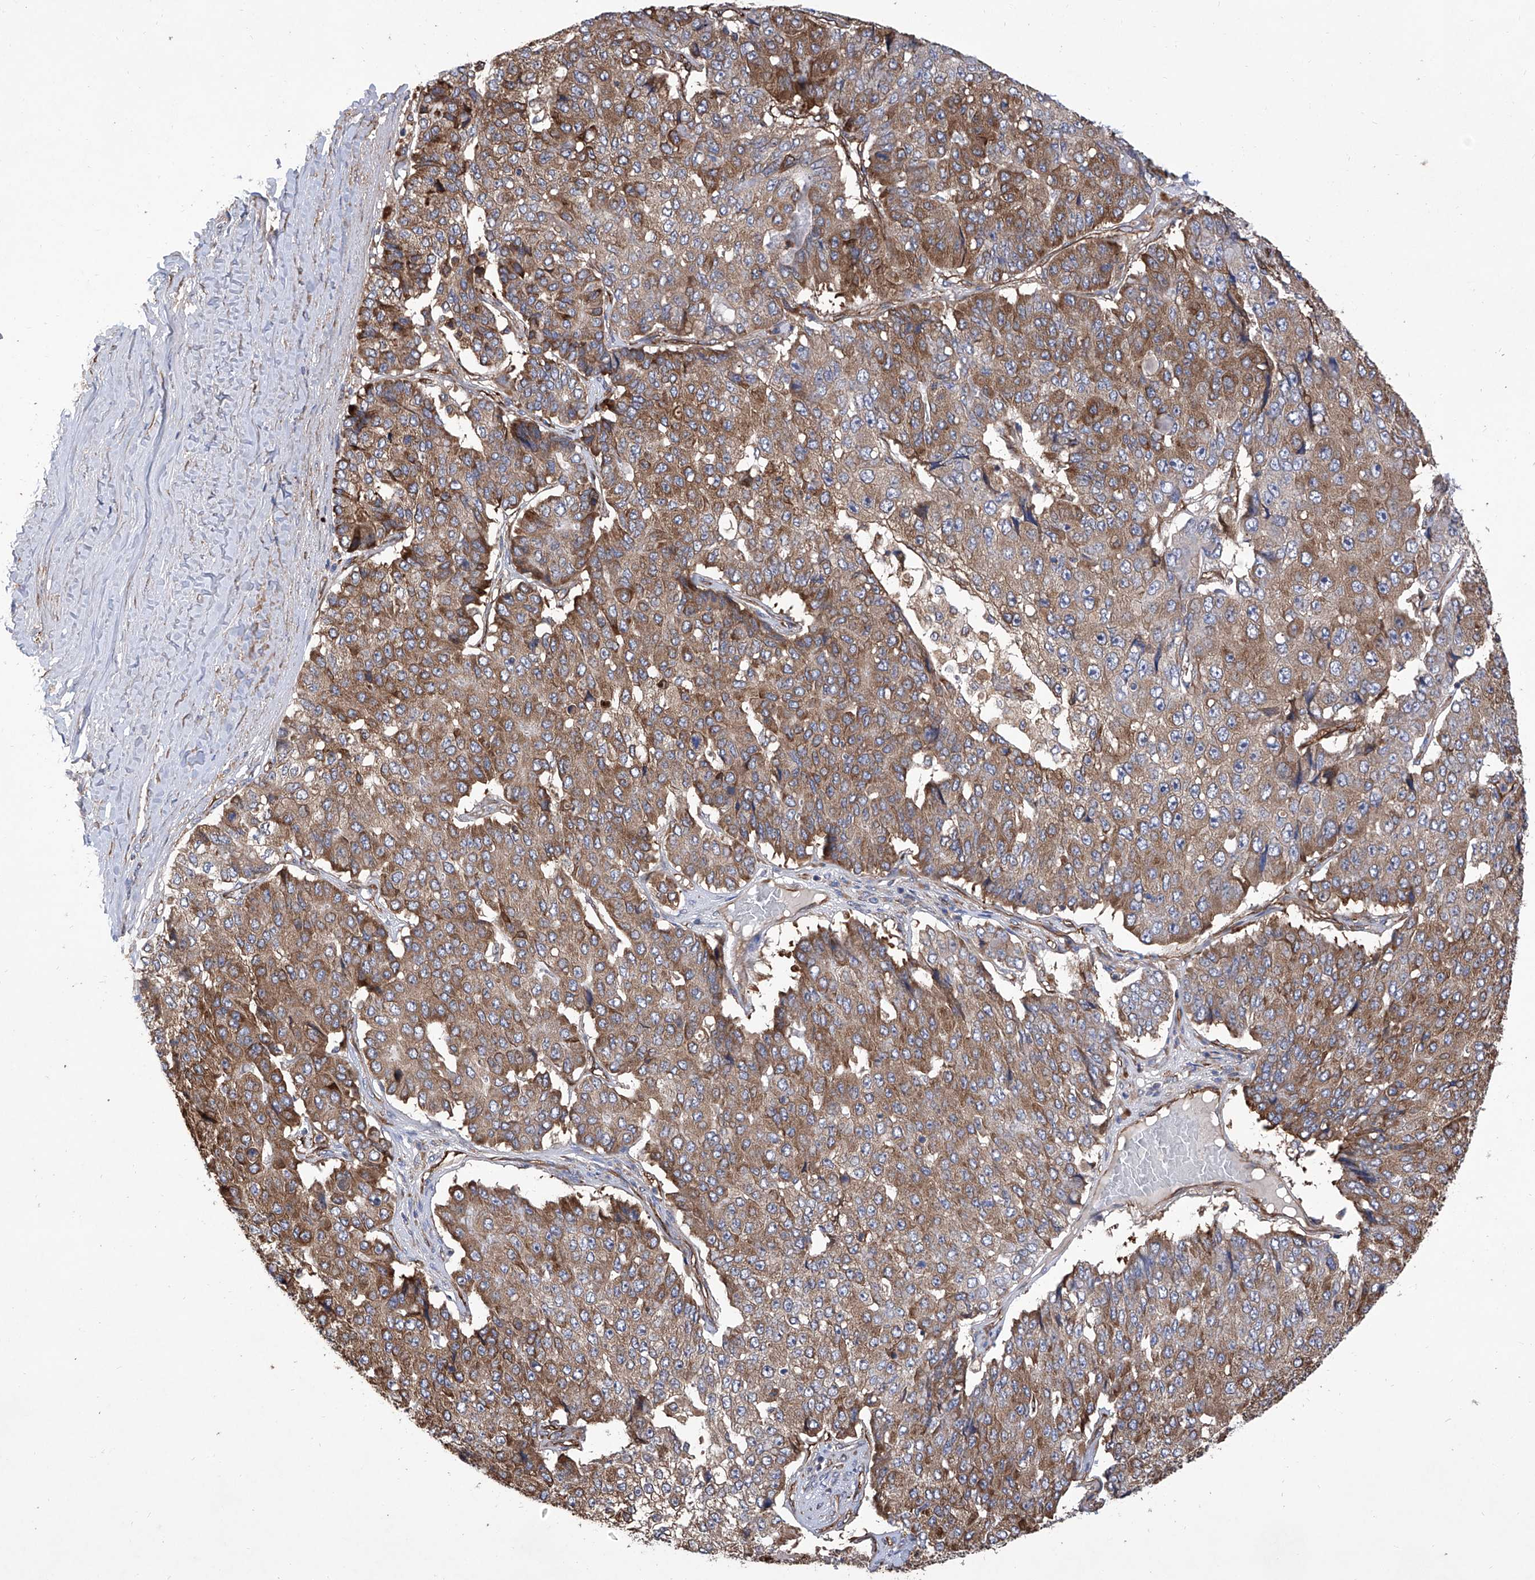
{"staining": {"intensity": "moderate", "quantity": ">75%", "location": "cytoplasmic/membranous"}, "tissue": "pancreatic cancer", "cell_type": "Tumor cells", "image_type": "cancer", "snomed": [{"axis": "morphology", "description": "Adenocarcinoma, NOS"}, {"axis": "topography", "description": "Pancreas"}], "caption": "Moderate cytoplasmic/membranous protein positivity is present in about >75% of tumor cells in adenocarcinoma (pancreatic).", "gene": "INPP5B", "patient": {"sex": "male", "age": 50}}